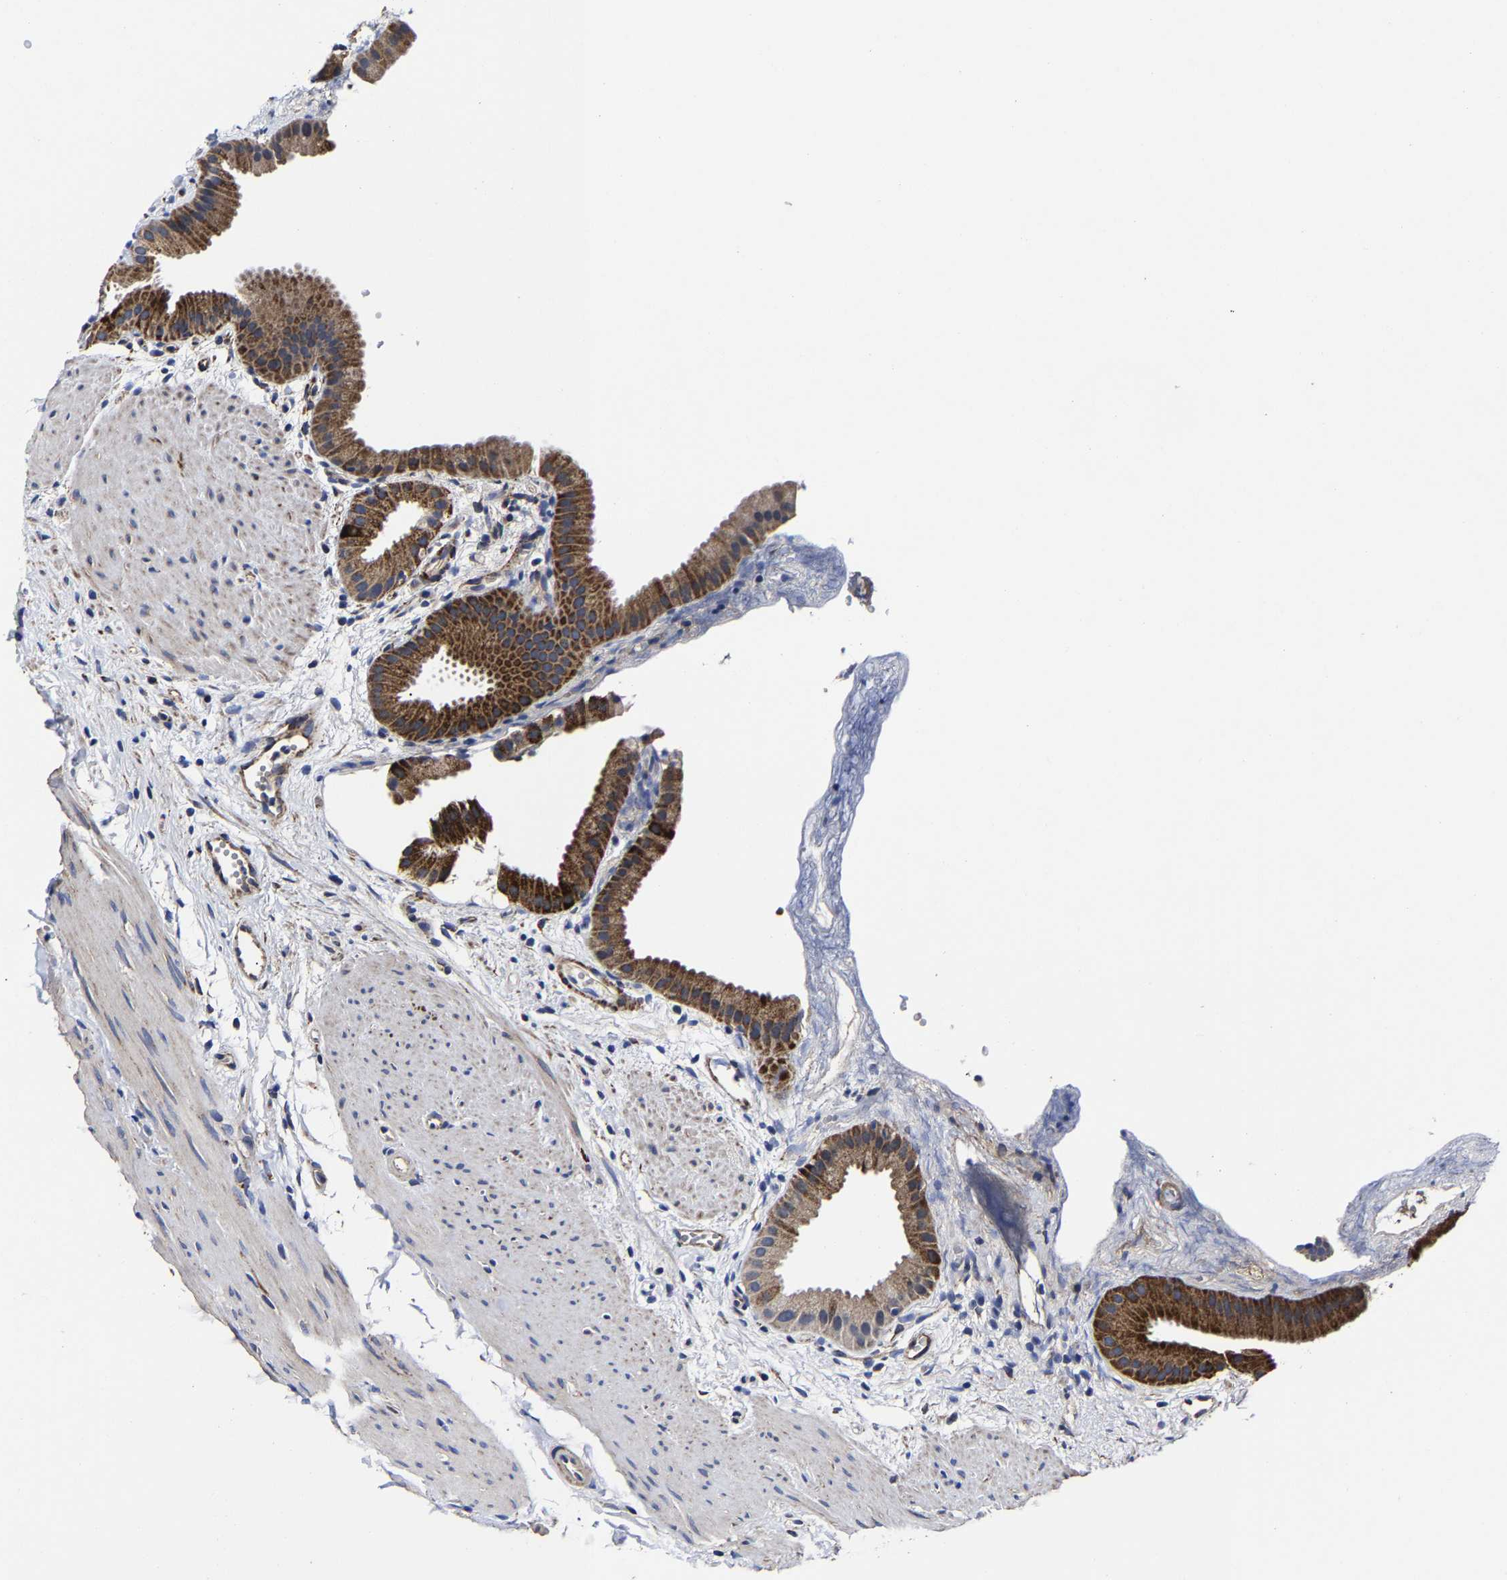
{"staining": {"intensity": "moderate", "quantity": ">75%", "location": "cytoplasmic/membranous"}, "tissue": "gallbladder", "cell_type": "Glandular cells", "image_type": "normal", "snomed": [{"axis": "morphology", "description": "Normal tissue, NOS"}, {"axis": "topography", "description": "Gallbladder"}], "caption": "High-magnification brightfield microscopy of unremarkable gallbladder stained with DAB (3,3'-diaminobenzidine) (brown) and counterstained with hematoxylin (blue). glandular cells exhibit moderate cytoplasmic/membranous staining is seen in about>75% of cells.", "gene": "AASS", "patient": {"sex": "female", "age": 64}}